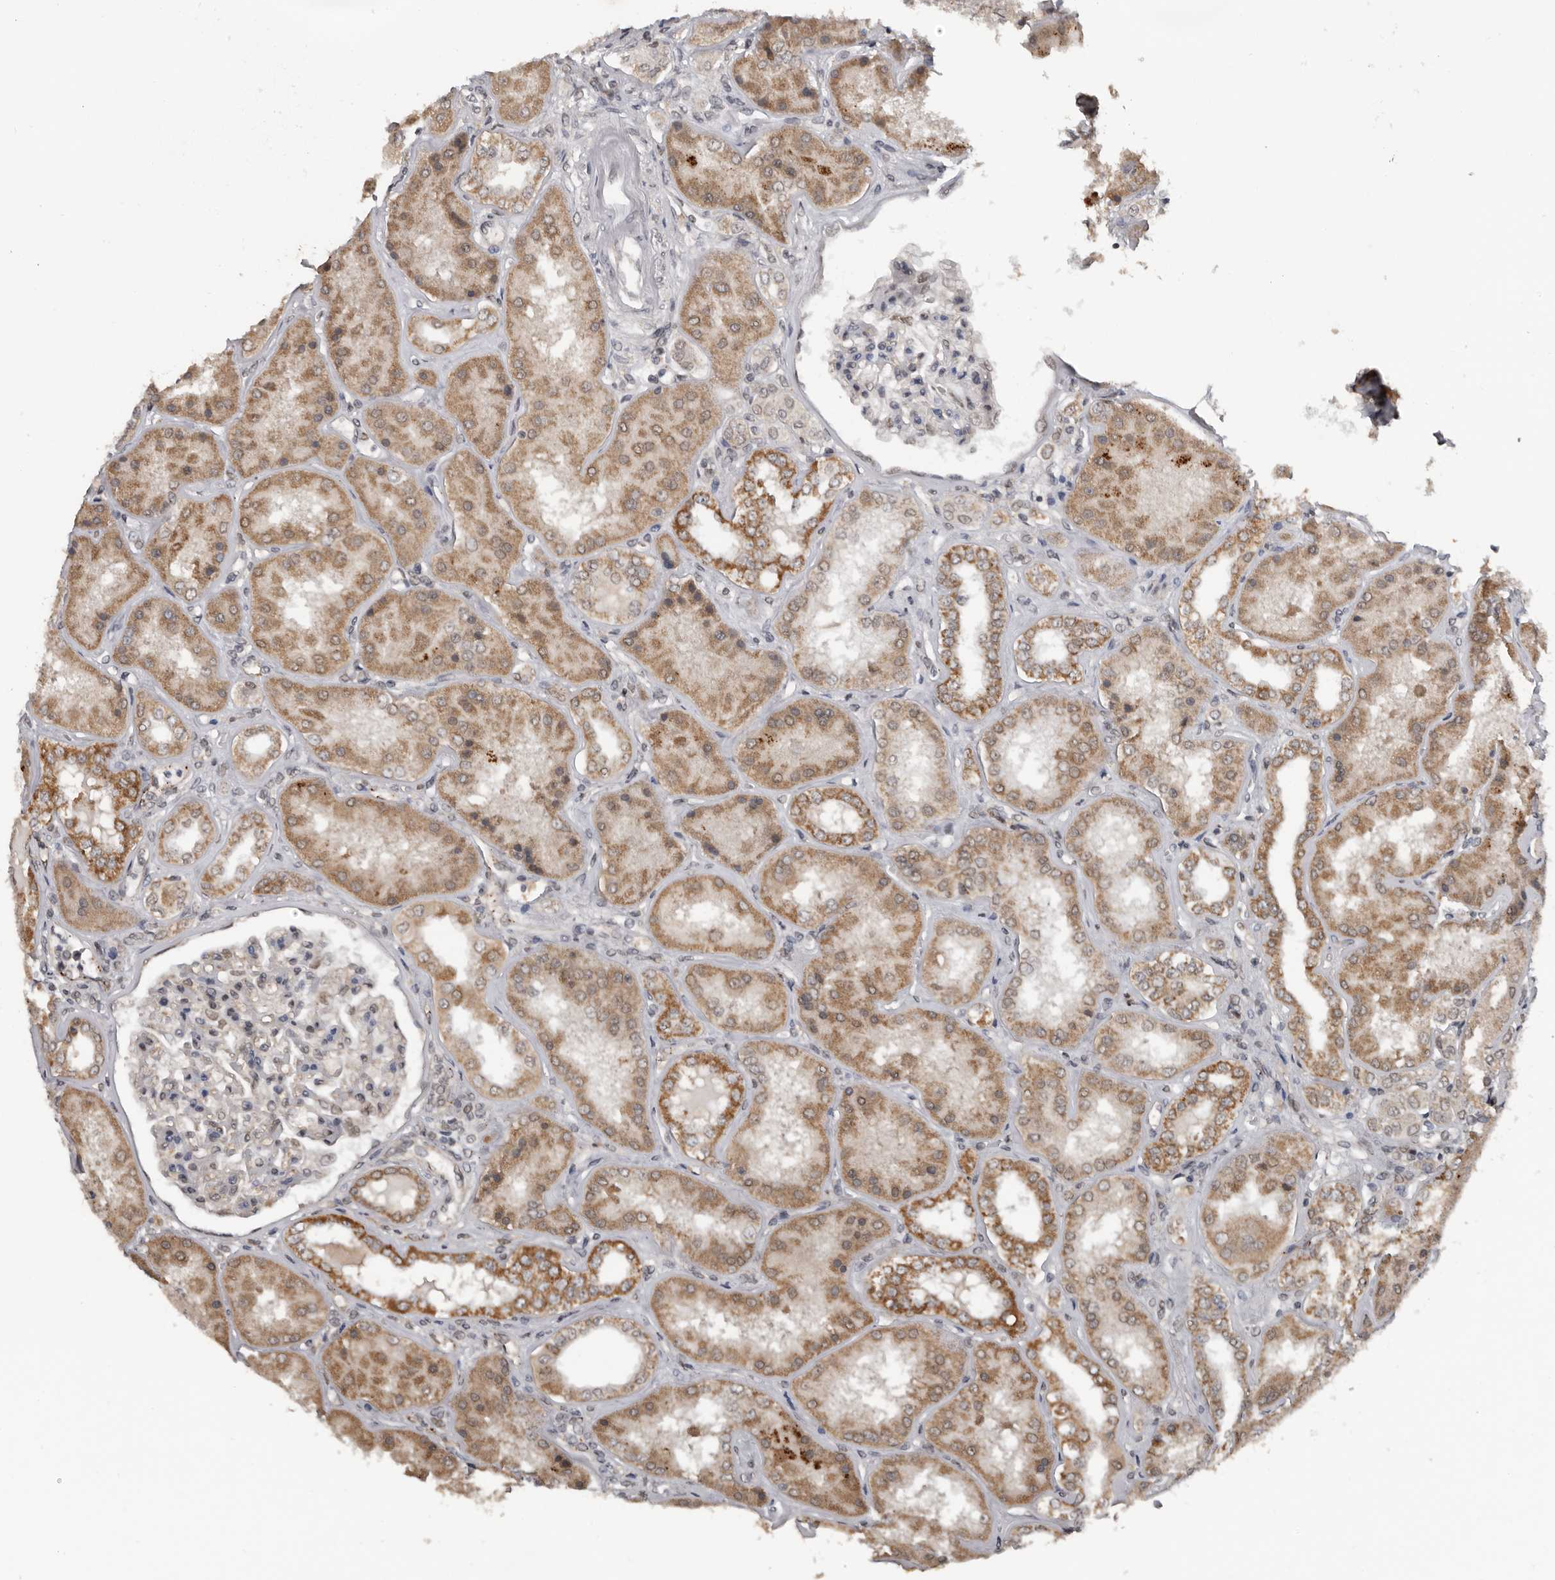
{"staining": {"intensity": "weak", "quantity": "<25%", "location": "nuclear"}, "tissue": "kidney", "cell_type": "Cells in glomeruli", "image_type": "normal", "snomed": [{"axis": "morphology", "description": "Normal tissue, NOS"}, {"axis": "topography", "description": "Kidney"}], "caption": "This is an immunohistochemistry (IHC) photomicrograph of normal kidney. There is no staining in cells in glomeruli.", "gene": "MOGAT2", "patient": {"sex": "female", "age": 56}}